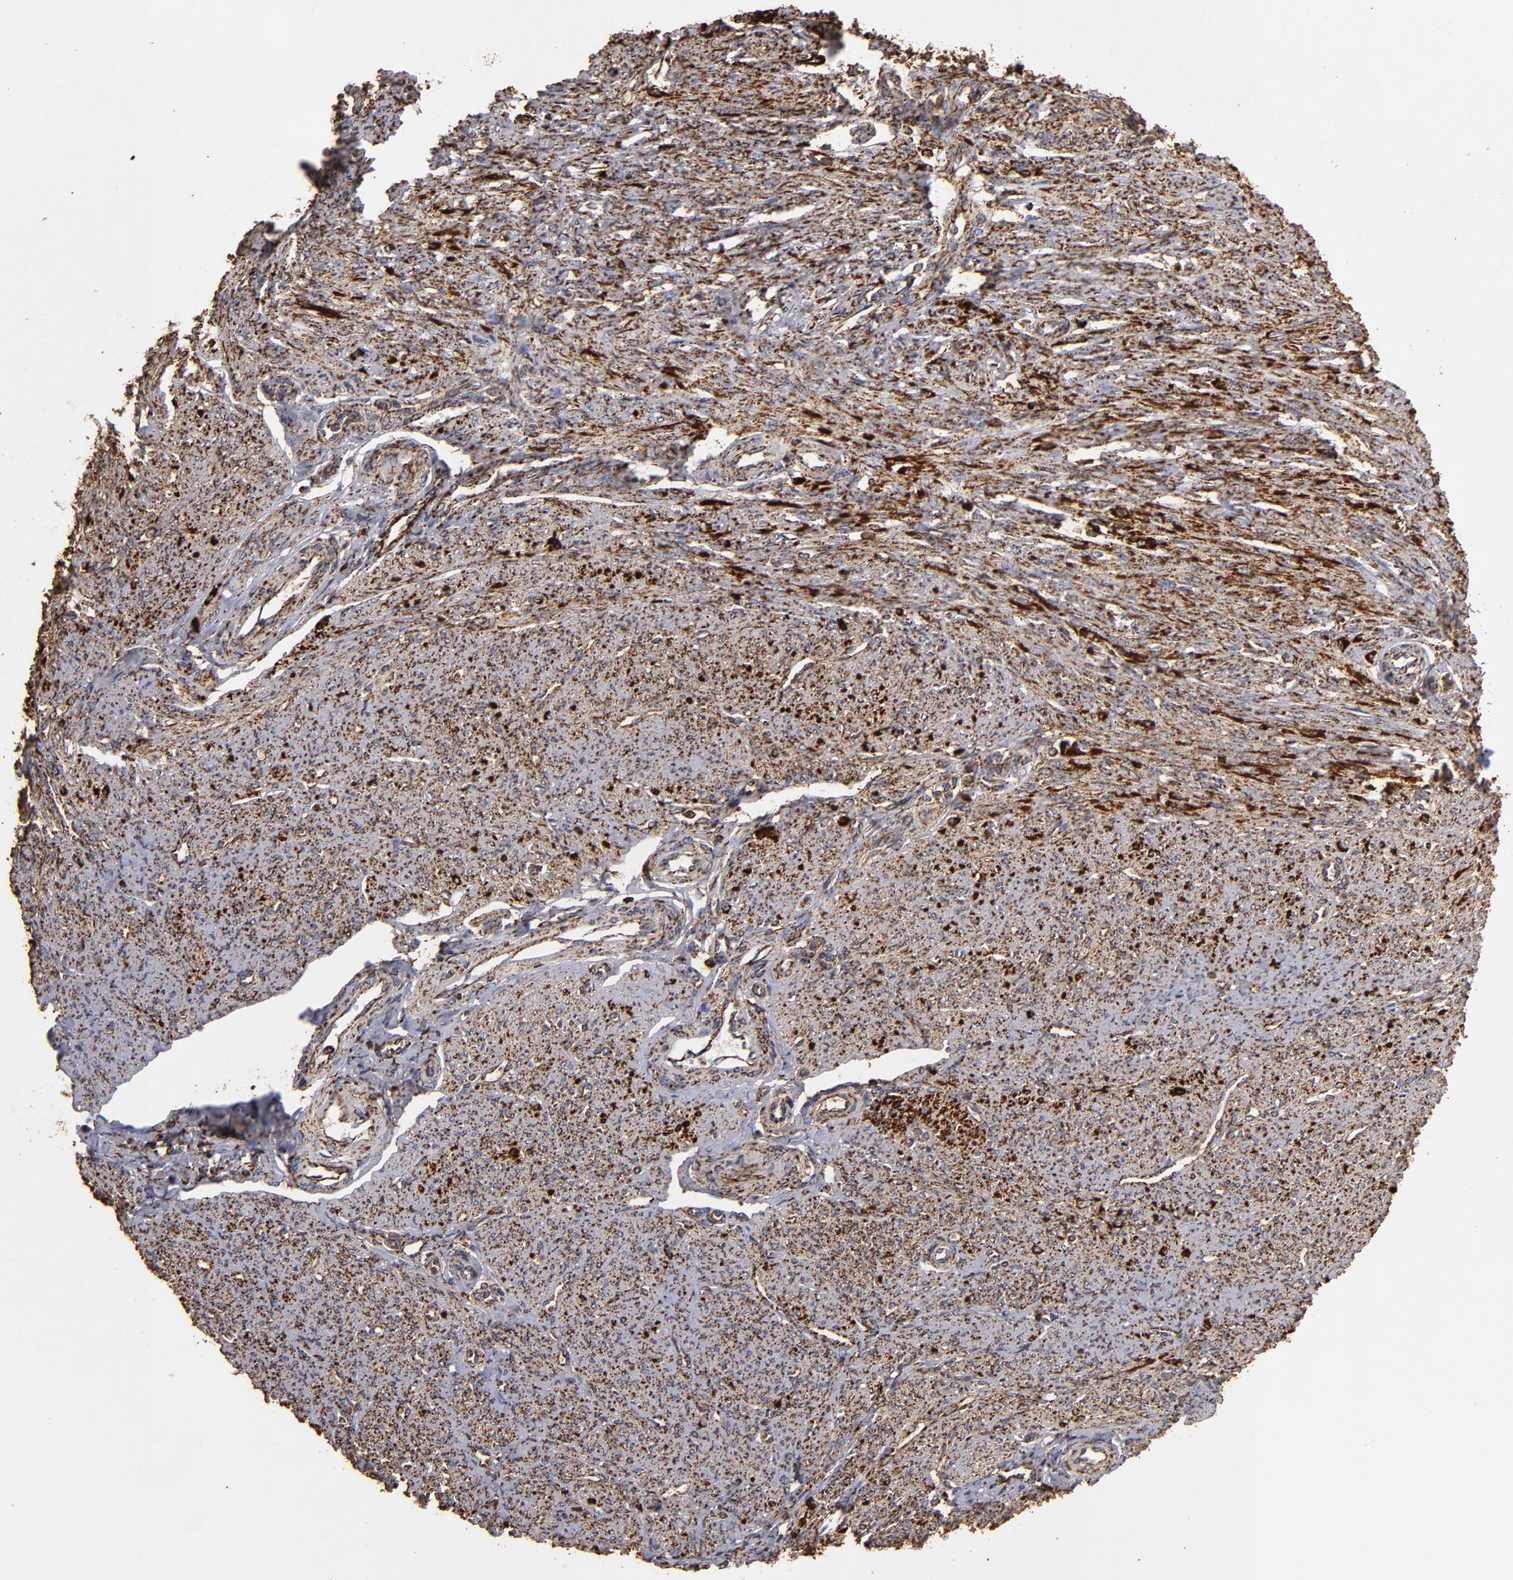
{"staining": {"intensity": "moderate", "quantity": ">75%", "location": "cytoplasmic/membranous"}, "tissue": "smooth muscle", "cell_type": "Smooth muscle cells", "image_type": "normal", "snomed": [{"axis": "morphology", "description": "Normal tissue, NOS"}, {"axis": "topography", "description": "Smooth muscle"}], "caption": "A histopathology image of smooth muscle stained for a protein demonstrates moderate cytoplasmic/membranous brown staining in smooth muscle cells.", "gene": "SOD2", "patient": {"sex": "female", "age": 65}}